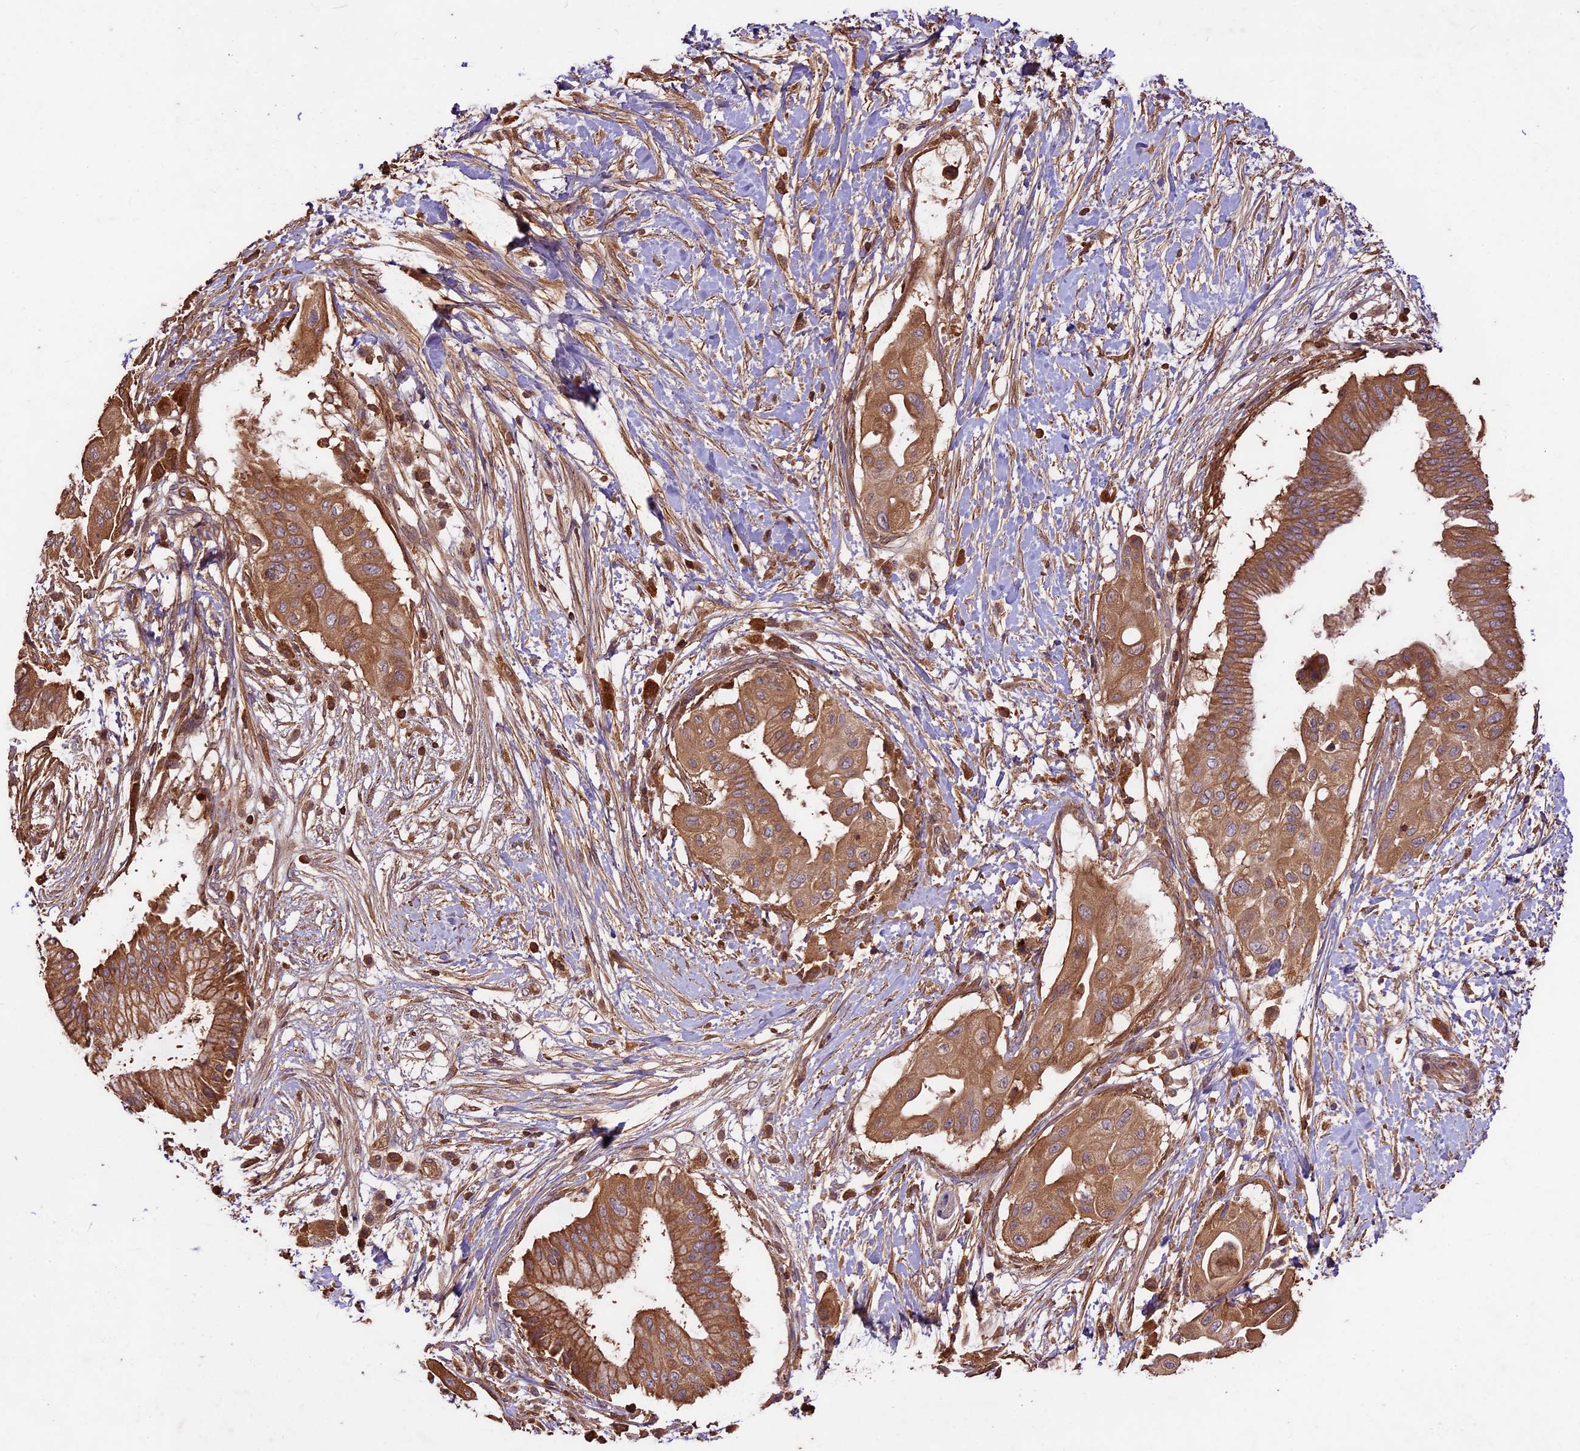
{"staining": {"intensity": "moderate", "quantity": ">75%", "location": "cytoplasmic/membranous"}, "tissue": "pancreatic cancer", "cell_type": "Tumor cells", "image_type": "cancer", "snomed": [{"axis": "morphology", "description": "Adenocarcinoma, NOS"}, {"axis": "topography", "description": "Pancreas"}], "caption": "IHC image of human pancreatic cancer stained for a protein (brown), which shows medium levels of moderate cytoplasmic/membranous staining in approximately >75% of tumor cells.", "gene": "CRLF1", "patient": {"sex": "male", "age": 68}}